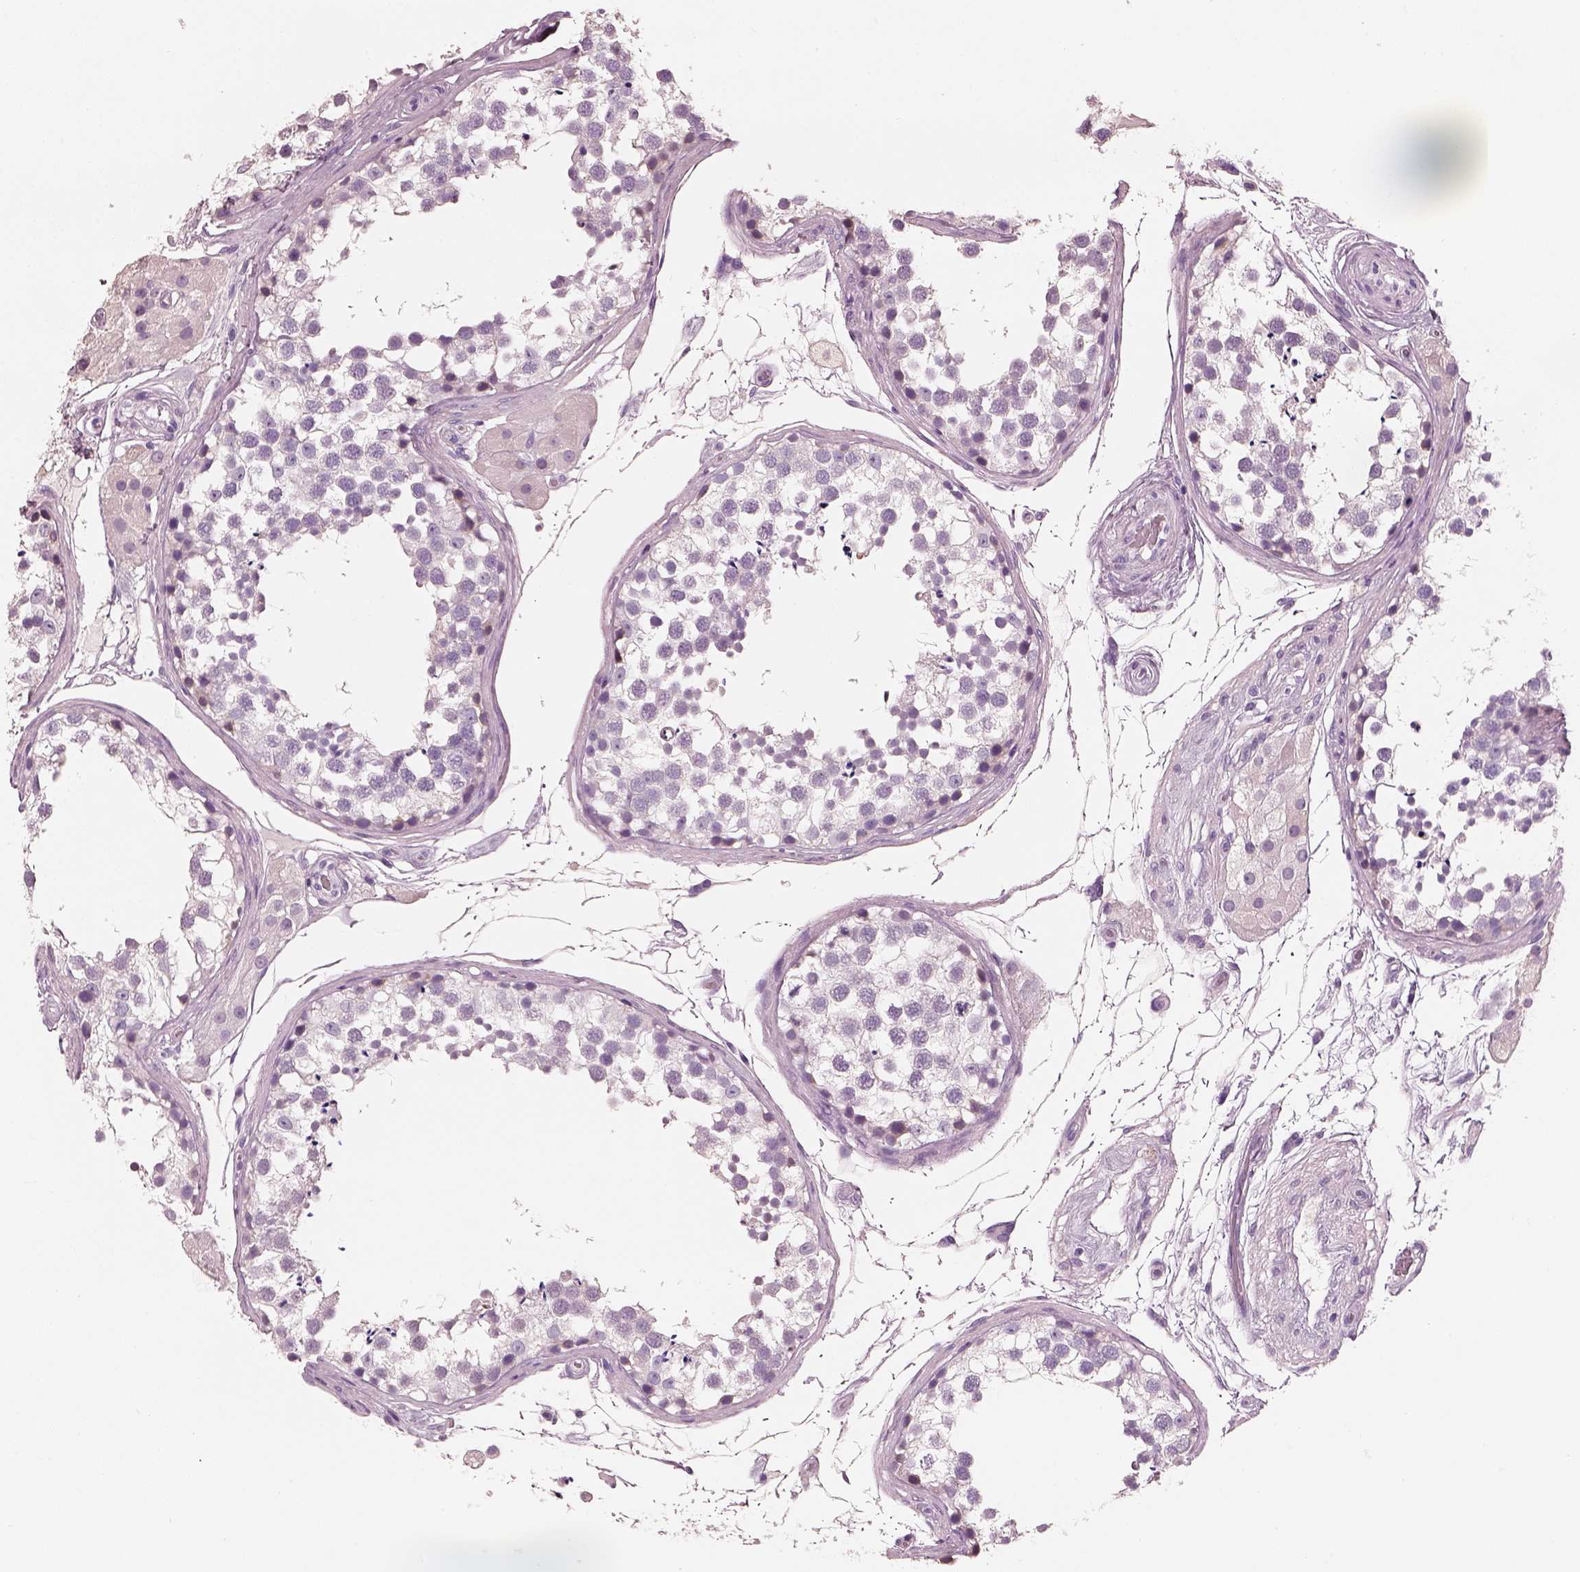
{"staining": {"intensity": "negative", "quantity": "none", "location": "none"}, "tissue": "testis", "cell_type": "Cells in seminiferous ducts", "image_type": "normal", "snomed": [{"axis": "morphology", "description": "Normal tissue, NOS"}, {"axis": "morphology", "description": "Seminoma, NOS"}, {"axis": "topography", "description": "Testis"}], "caption": "High magnification brightfield microscopy of unremarkable testis stained with DAB (brown) and counterstained with hematoxylin (blue): cells in seminiferous ducts show no significant positivity.", "gene": "PNOC", "patient": {"sex": "male", "age": 65}}